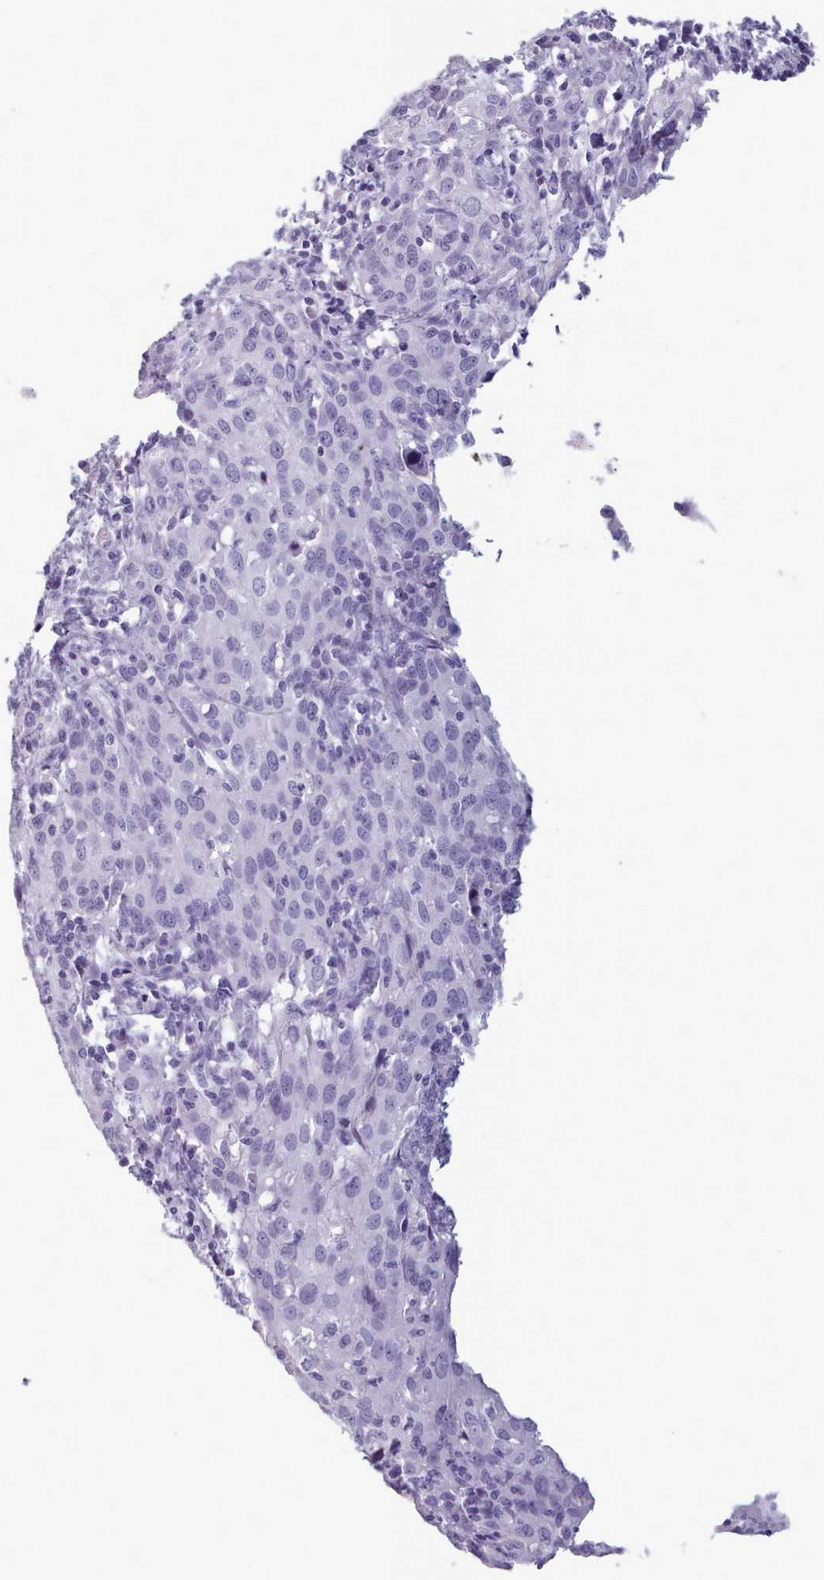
{"staining": {"intensity": "negative", "quantity": "none", "location": "none"}, "tissue": "cervical cancer", "cell_type": "Tumor cells", "image_type": "cancer", "snomed": [{"axis": "morphology", "description": "Squamous cell carcinoma, NOS"}, {"axis": "topography", "description": "Cervix"}], "caption": "DAB immunohistochemical staining of cervical squamous cell carcinoma exhibits no significant expression in tumor cells.", "gene": "ZNF43", "patient": {"sex": "female", "age": 50}}